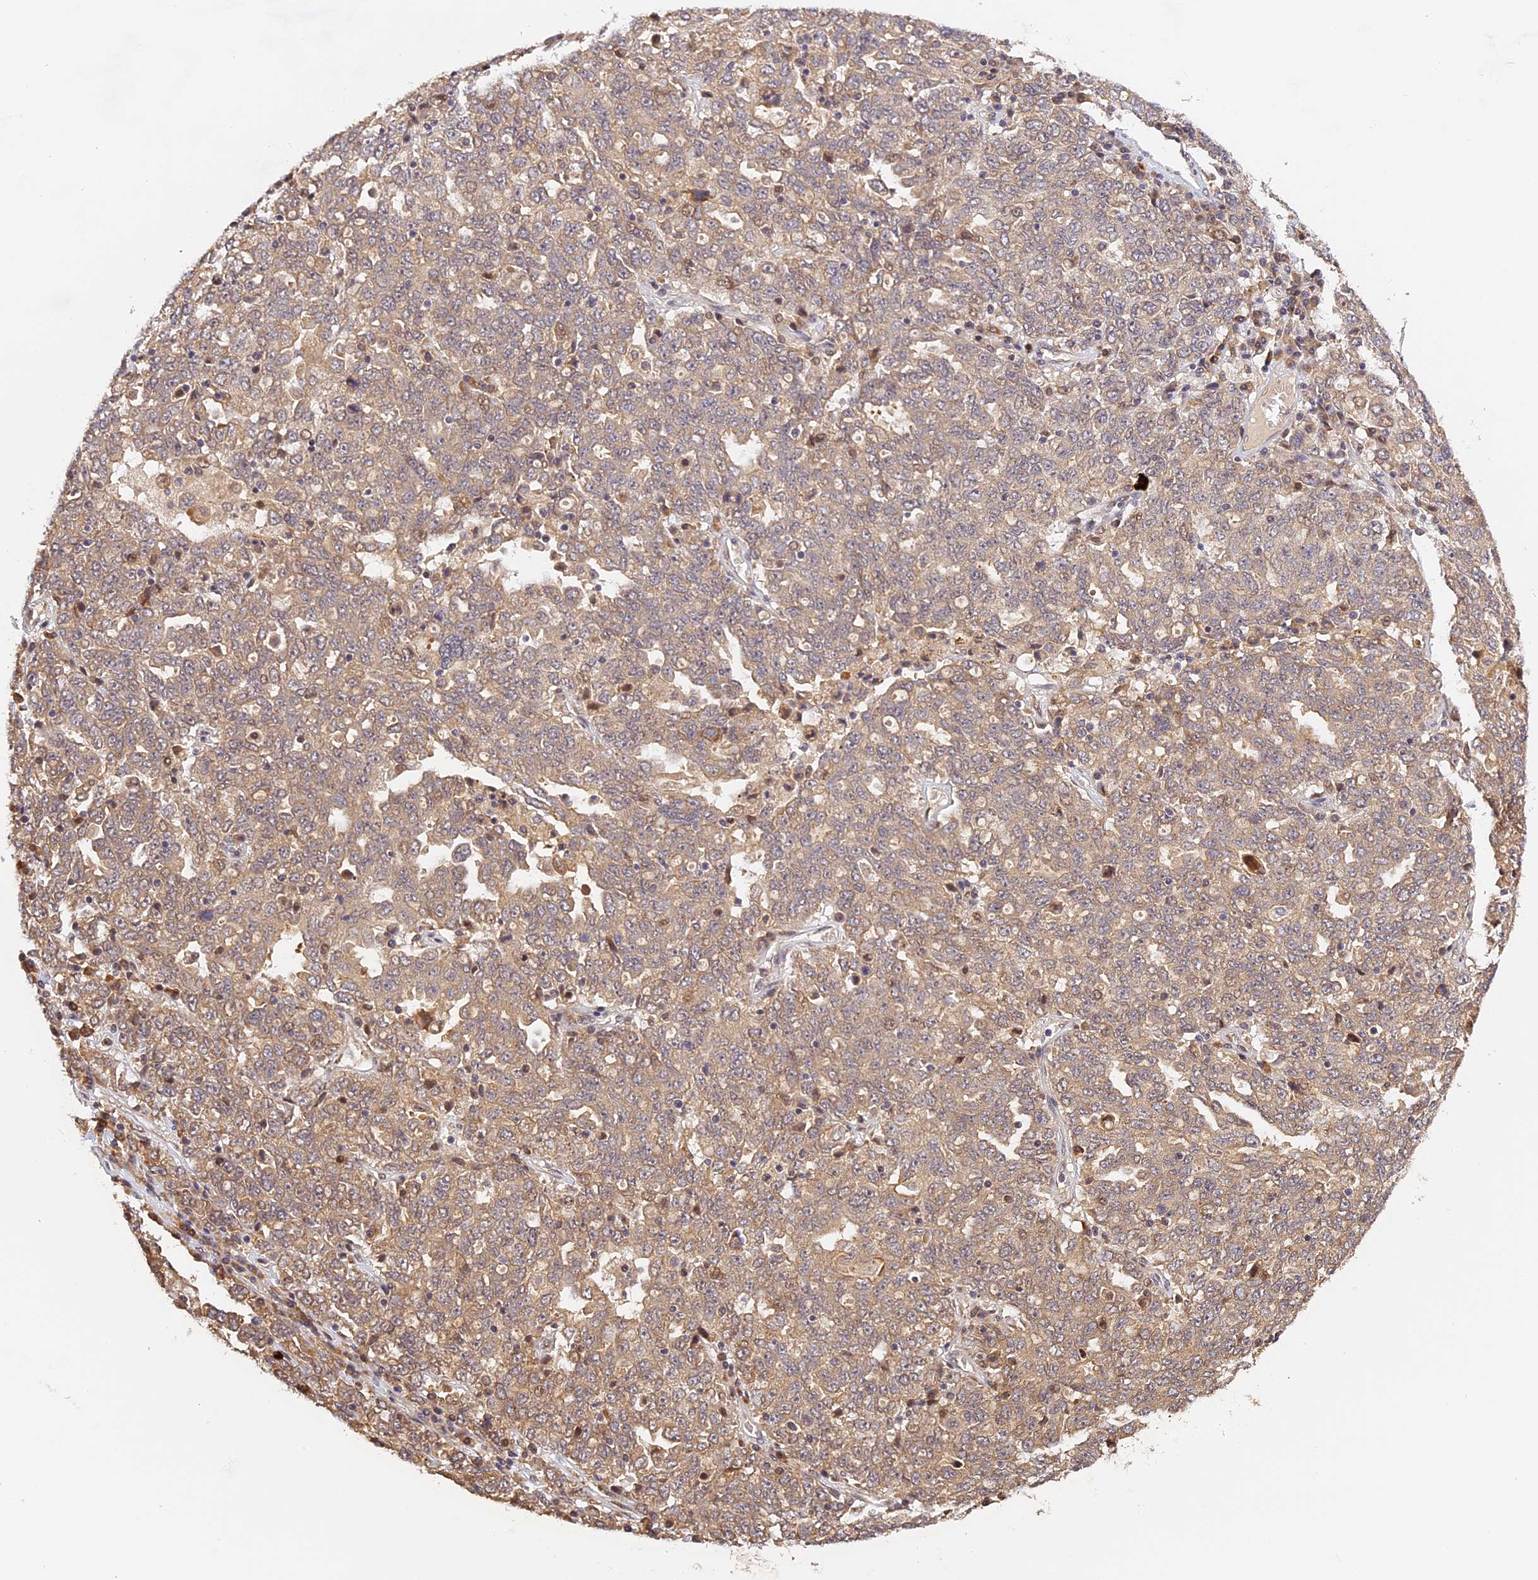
{"staining": {"intensity": "weak", "quantity": ">75%", "location": "cytoplasmic/membranous"}, "tissue": "ovarian cancer", "cell_type": "Tumor cells", "image_type": "cancer", "snomed": [{"axis": "morphology", "description": "Carcinoma, endometroid"}, {"axis": "topography", "description": "Ovary"}], "caption": "A brown stain highlights weak cytoplasmic/membranous positivity of a protein in human ovarian cancer tumor cells.", "gene": "IMPACT", "patient": {"sex": "female", "age": 62}}